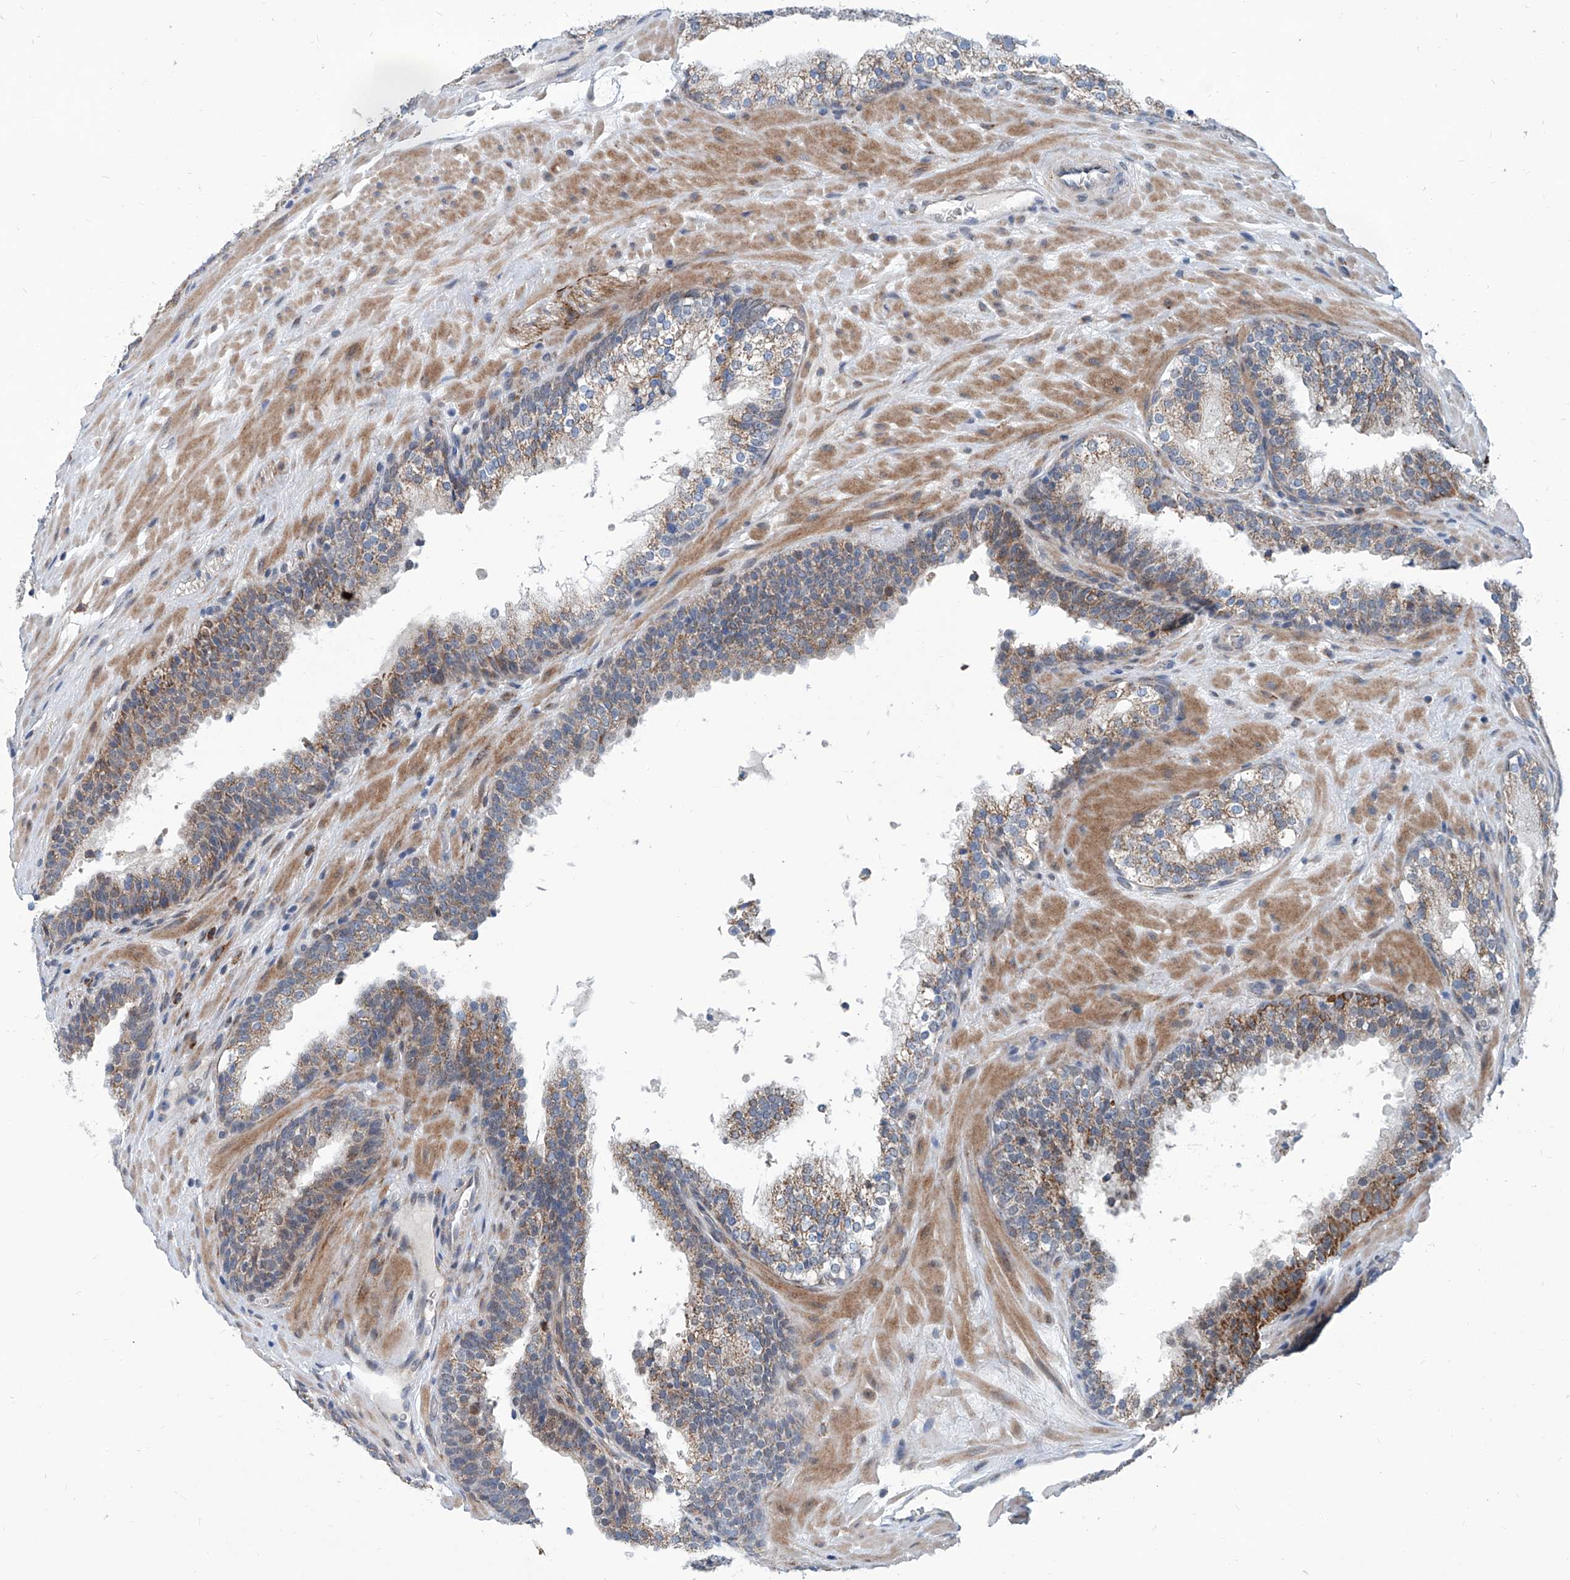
{"staining": {"intensity": "moderate", "quantity": ">75%", "location": "cytoplasmic/membranous"}, "tissue": "prostate cancer", "cell_type": "Tumor cells", "image_type": "cancer", "snomed": [{"axis": "morphology", "description": "Adenocarcinoma, High grade"}, {"axis": "topography", "description": "Prostate"}], "caption": "Prostate cancer tissue shows moderate cytoplasmic/membranous expression in about >75% of tumor cells, visualized by immunohistochemistry. The staining was performed using DAB, with brown indicating positive protein expression. Nuclei are stained blue with hematoxylin.", "gene": "USP48", "patient": {"sex": "male", "age": 56}}